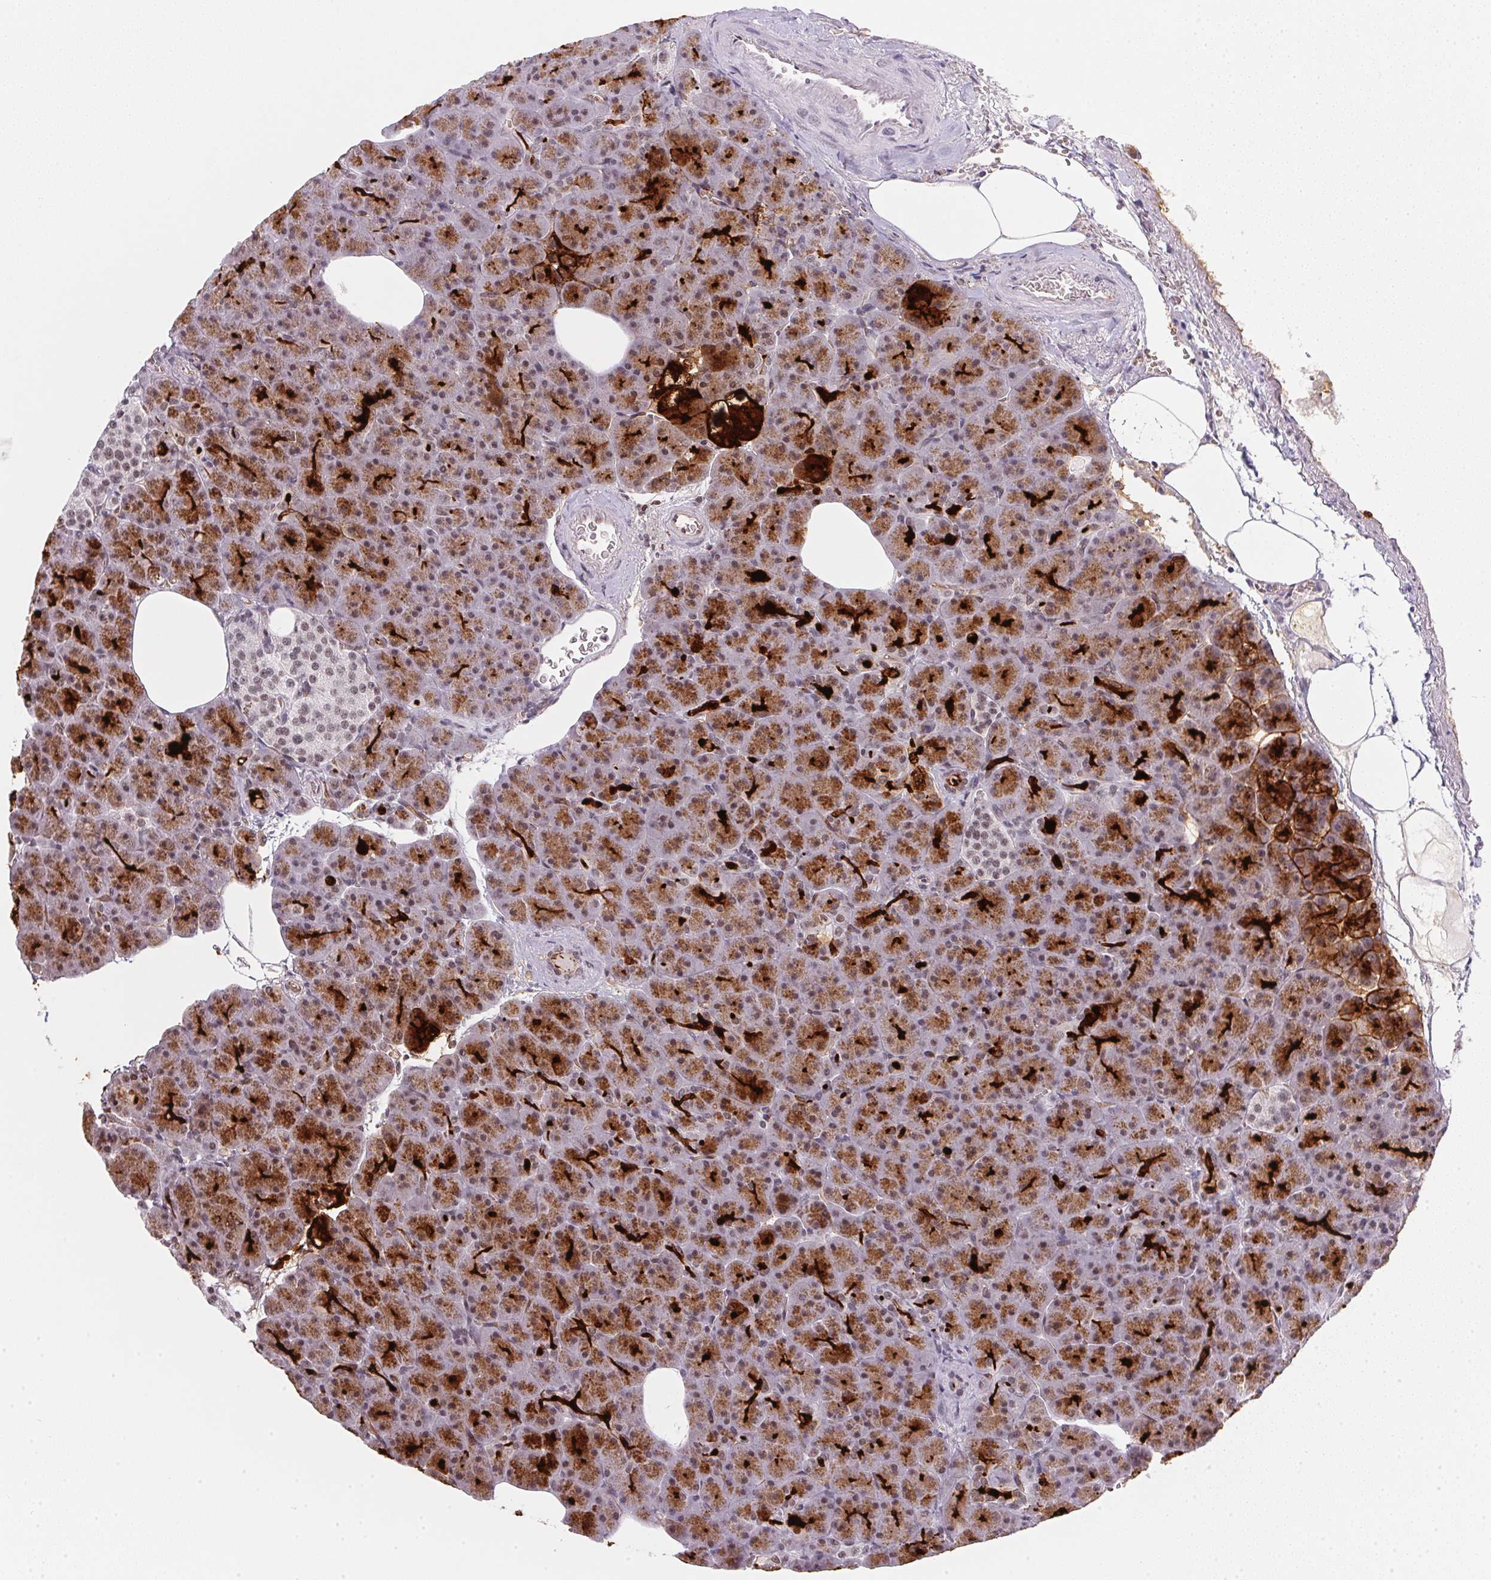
{"staining": {"intensity": "strong", "quantity": "25%-75%", "location": "cytoplasmic/membranous,nuclear"}, "tissue": "pancreas", "cell_type": "Exocrine glandular cells", "image_type": "normal", "snomed": [{"axis": "morphology", "description": "Normal tissue, NOS"}, {"axis": "topography", "description": "Pancreas"}], "caption": "Exocrine glandular cells exhibit high levels of strong cytoplasmic/membranous,nuclear staining in approximately 25%-75% of cells in benign human pancreas. The staining was performed using DAB to visualize the protein expression in brown, while the nuclei were stained in blue with hematoxylin (Magnification: 20x).", "gene": "SRSF7", "patient": {"sex": "female", "age": 74}}